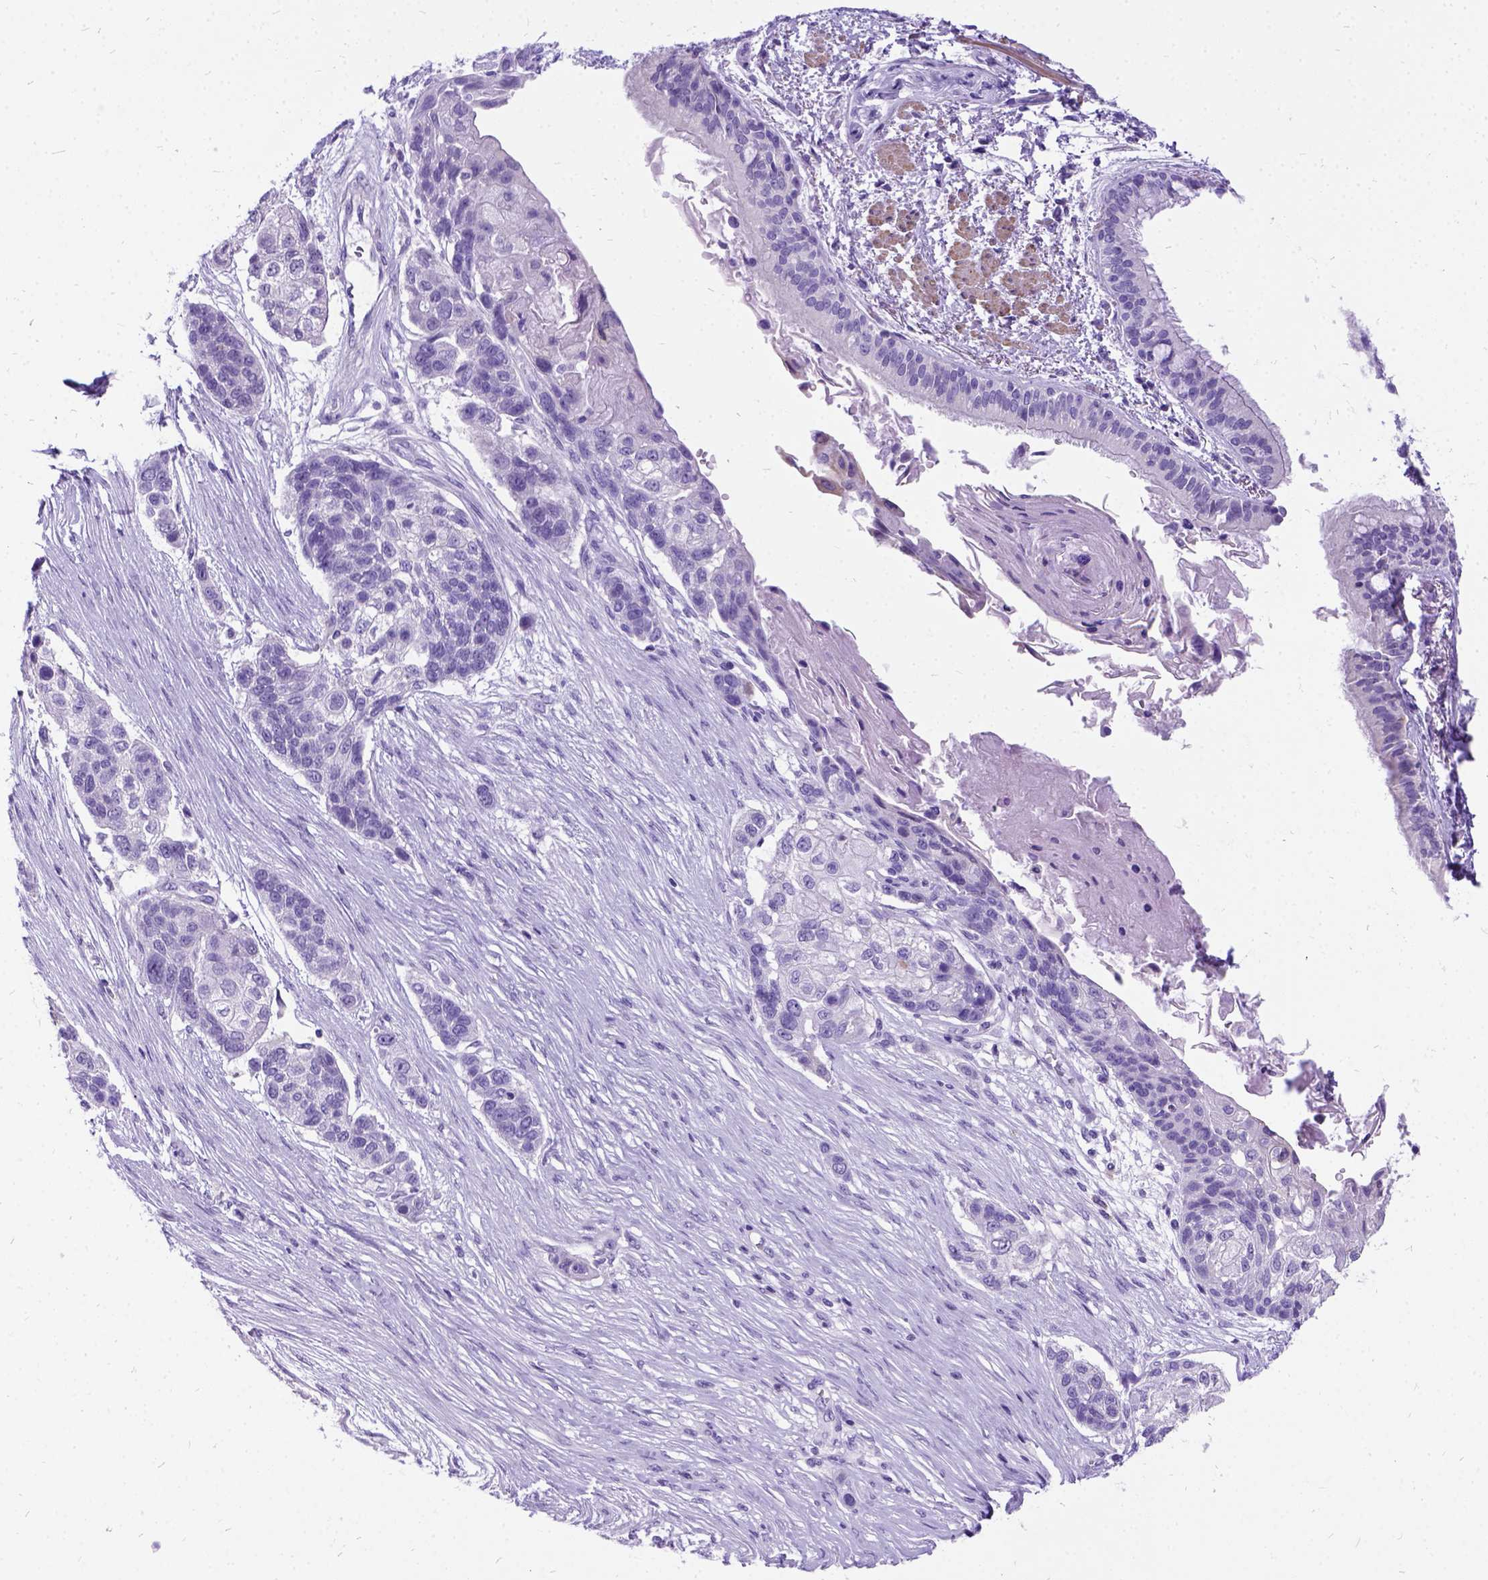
{"staining": {"intensity": "negative", "quantity": "none", "location": "none"}, "tissue": "lung cancer", "cell_type": "Tumor cells", "image_type": "cancer", "snomed": [{"axis": "morphology", "description": "Squamous cell carcinoma, NOS"}, {"axis": "topography", "description": "Lung"}], "caption": "IHC image of neoplastic tissue: lung squamous cell carcinoma stained with DAB (3,3'-diaminobenzidine) demonstrates no significant protein staining in tumor cells. (DAB (3,3'-diaminobenzidine) IHC with hematoxylin counter stain).", "gene": "PRG2", "patient": {"sex": "male", "age": 69}}